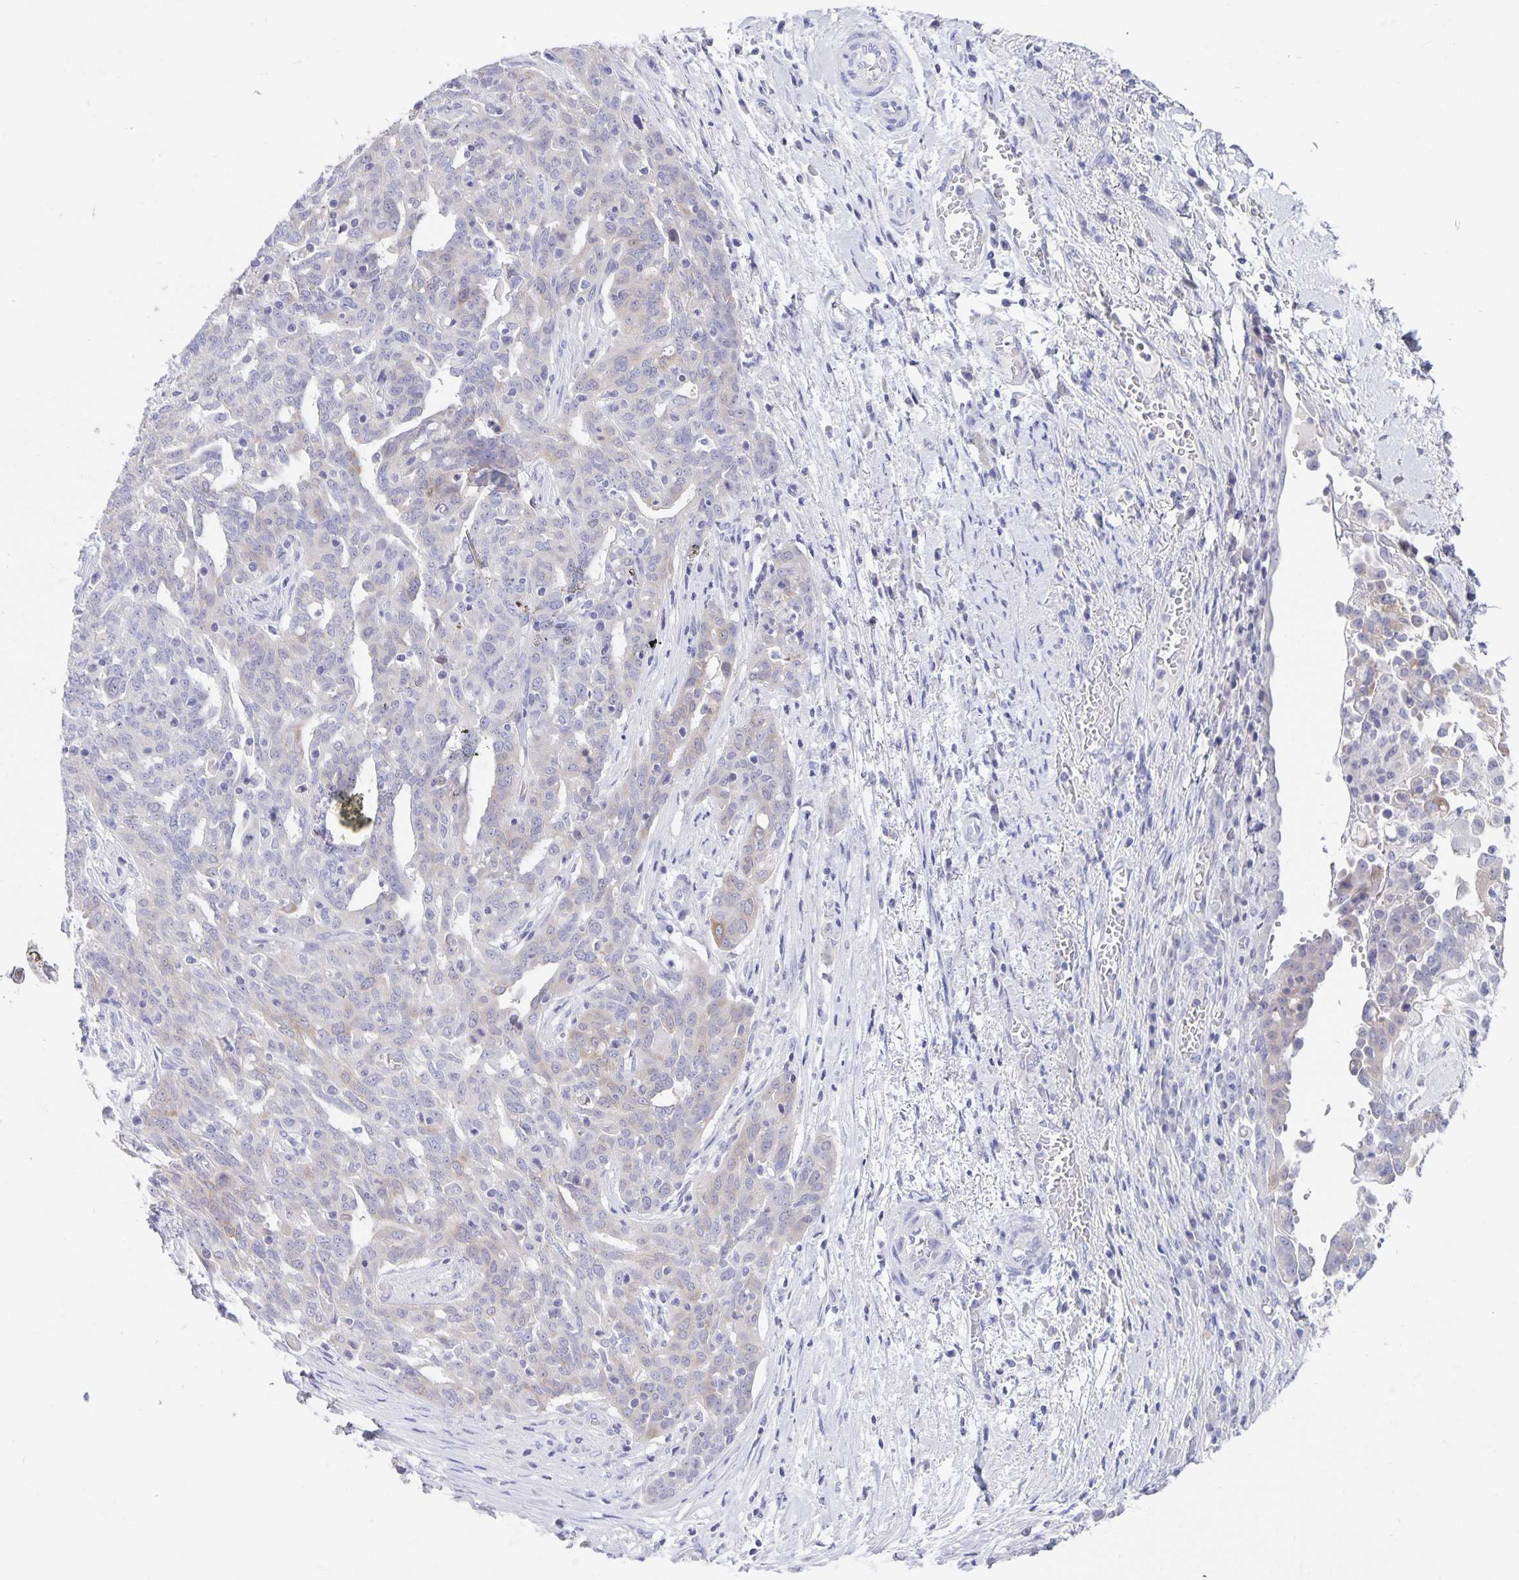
{"staining": {"intensity": "negative", "quantity": "none", "location": "none"}, "tissue": "ovarian cancer", "cell_type": "Tumor cells", "image_type": "cancer", "snomed": [{"axis": "morphology", "description": "Cystadenocarcinoma, serous, NOS"}, {"axis": "topography", "description": "Ovary"}], "caption": "Tumor cells show no significant protein positivity in ovarian cancer.", "gene": "ERMN", "patient": {"sex": "female", "age": 67}}